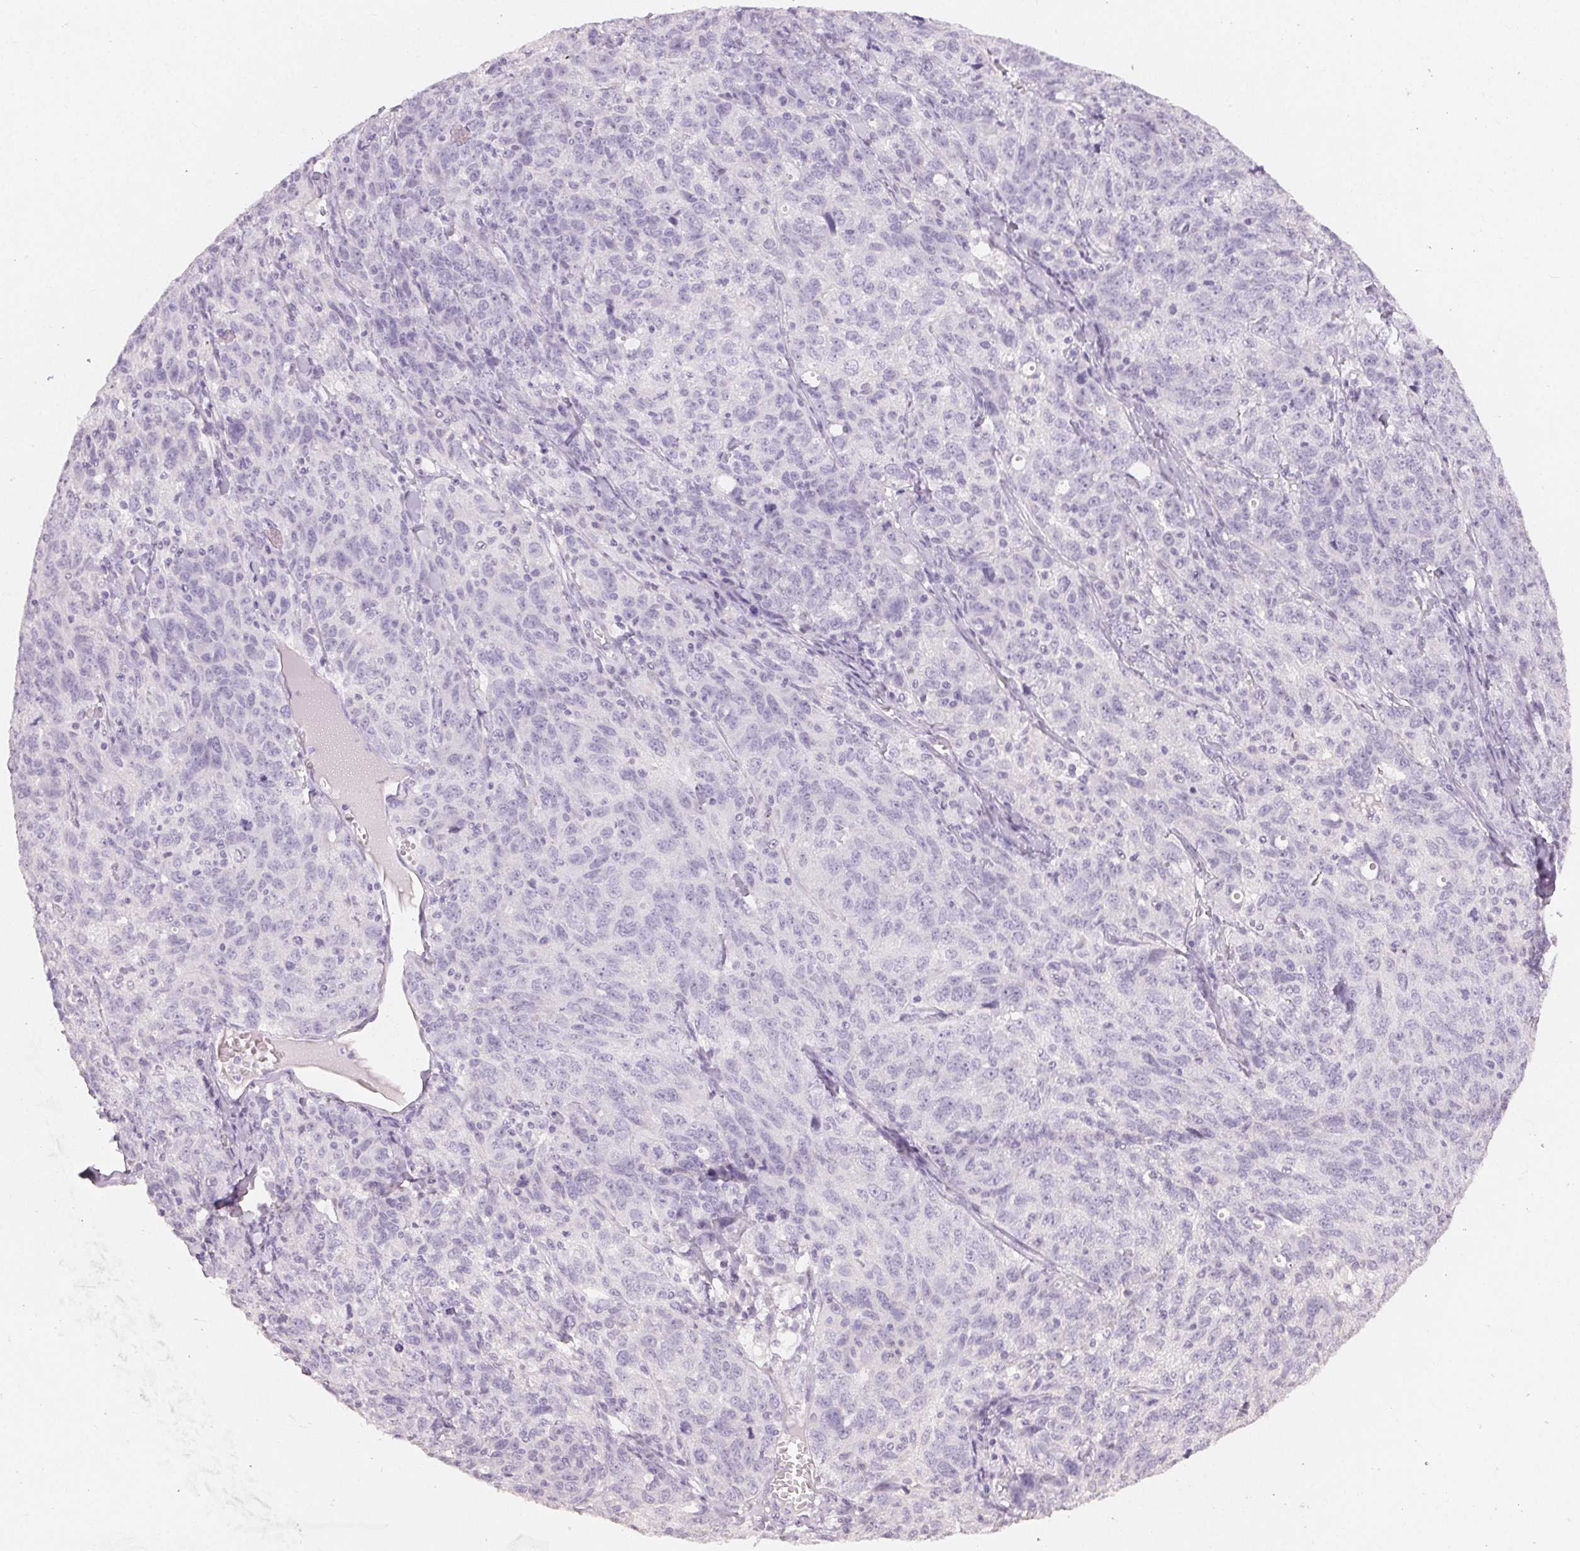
{"staining": {"intensity": "negative", "quantity": "none", "location": "none"}, "tissue": "ovarian cancer", "cell_type": "Tumor cells", "image_type": "cancer", "snomed": [{"axis": "morphology", "description": "Cystadenocarcinoma, serous, NOS"}, {"axis": "topography", "description": "Ovary"}], "caption": "The photomicrograph exhibits no staining of tumor cells in ovarian cancer.", "gene": "MIOX", "patient": {"sex": "female", "age": 71}}